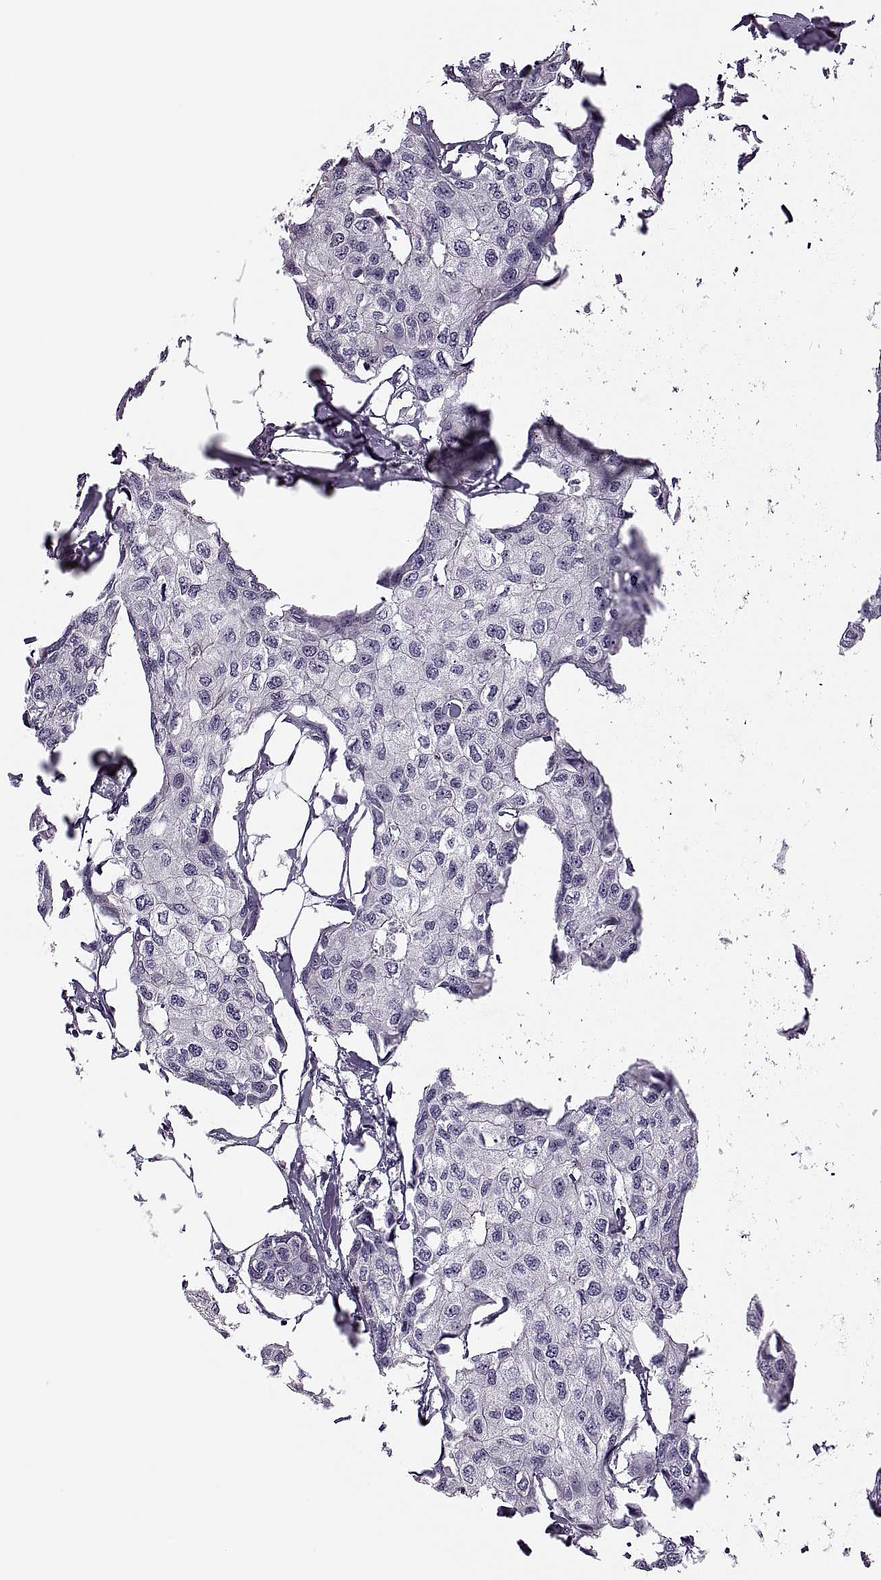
{"staining": {"intensity": "negative", "quantity": "none", "location": "none"}, "tissue": "breast cancer", "cell_type": "Tumor cells", "image_type": "cancer", "snomed": [{"axis": "morphology", "description": "Duct carcinoma"}, {"axis": "topography", "description": "Breast"}], "caption": "The histopathology image reveals no significant staining in tumor cells of breast cancer.", "gene": "PRSS54", "patient": {"sex": "female", "age": 80}}